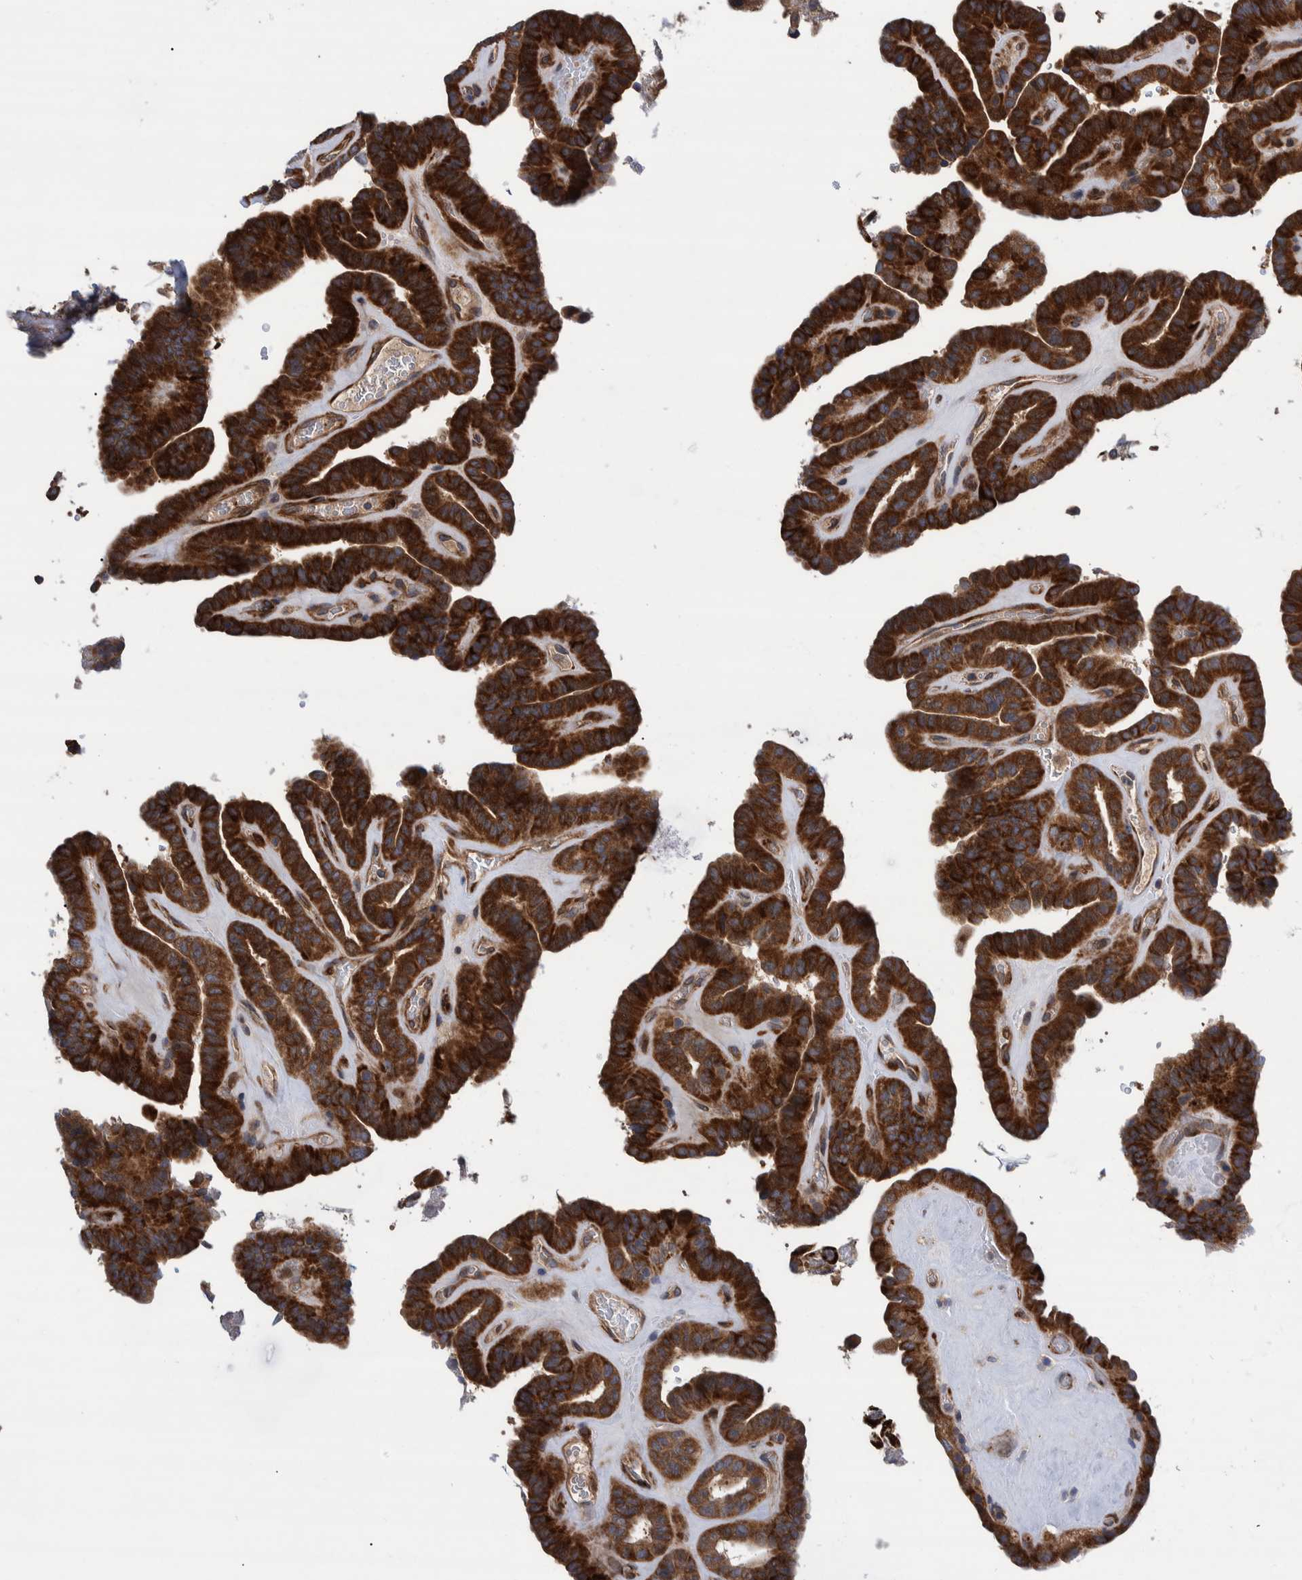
{"staining": {"intensity": "strong", "quantity": ">75%", "location": "cytoplasmic/membranous"}, "tissue": "thyroid cancer", "cell_type": "Tumor cells", "image_type": "cancer", "snomed": [{"axis": "morphology", "description": "Papillary adenocarcinoma, NOS"}, {"axis": "topography", "description": "Thyroid gland"}], "caption": "IHC of human thyroid cancer (papillary adenocarcinoma) demonstrates high levels of strong cytoplasmic/membranous positivity in about >75% of tumor cells. The staining was performed using DAB, with brown indicating positive protein expression. Nuclei are stained blue with hematoxylin.", "gene": "GRPEL2", "patient": {"sex": "male", "age": 77}}